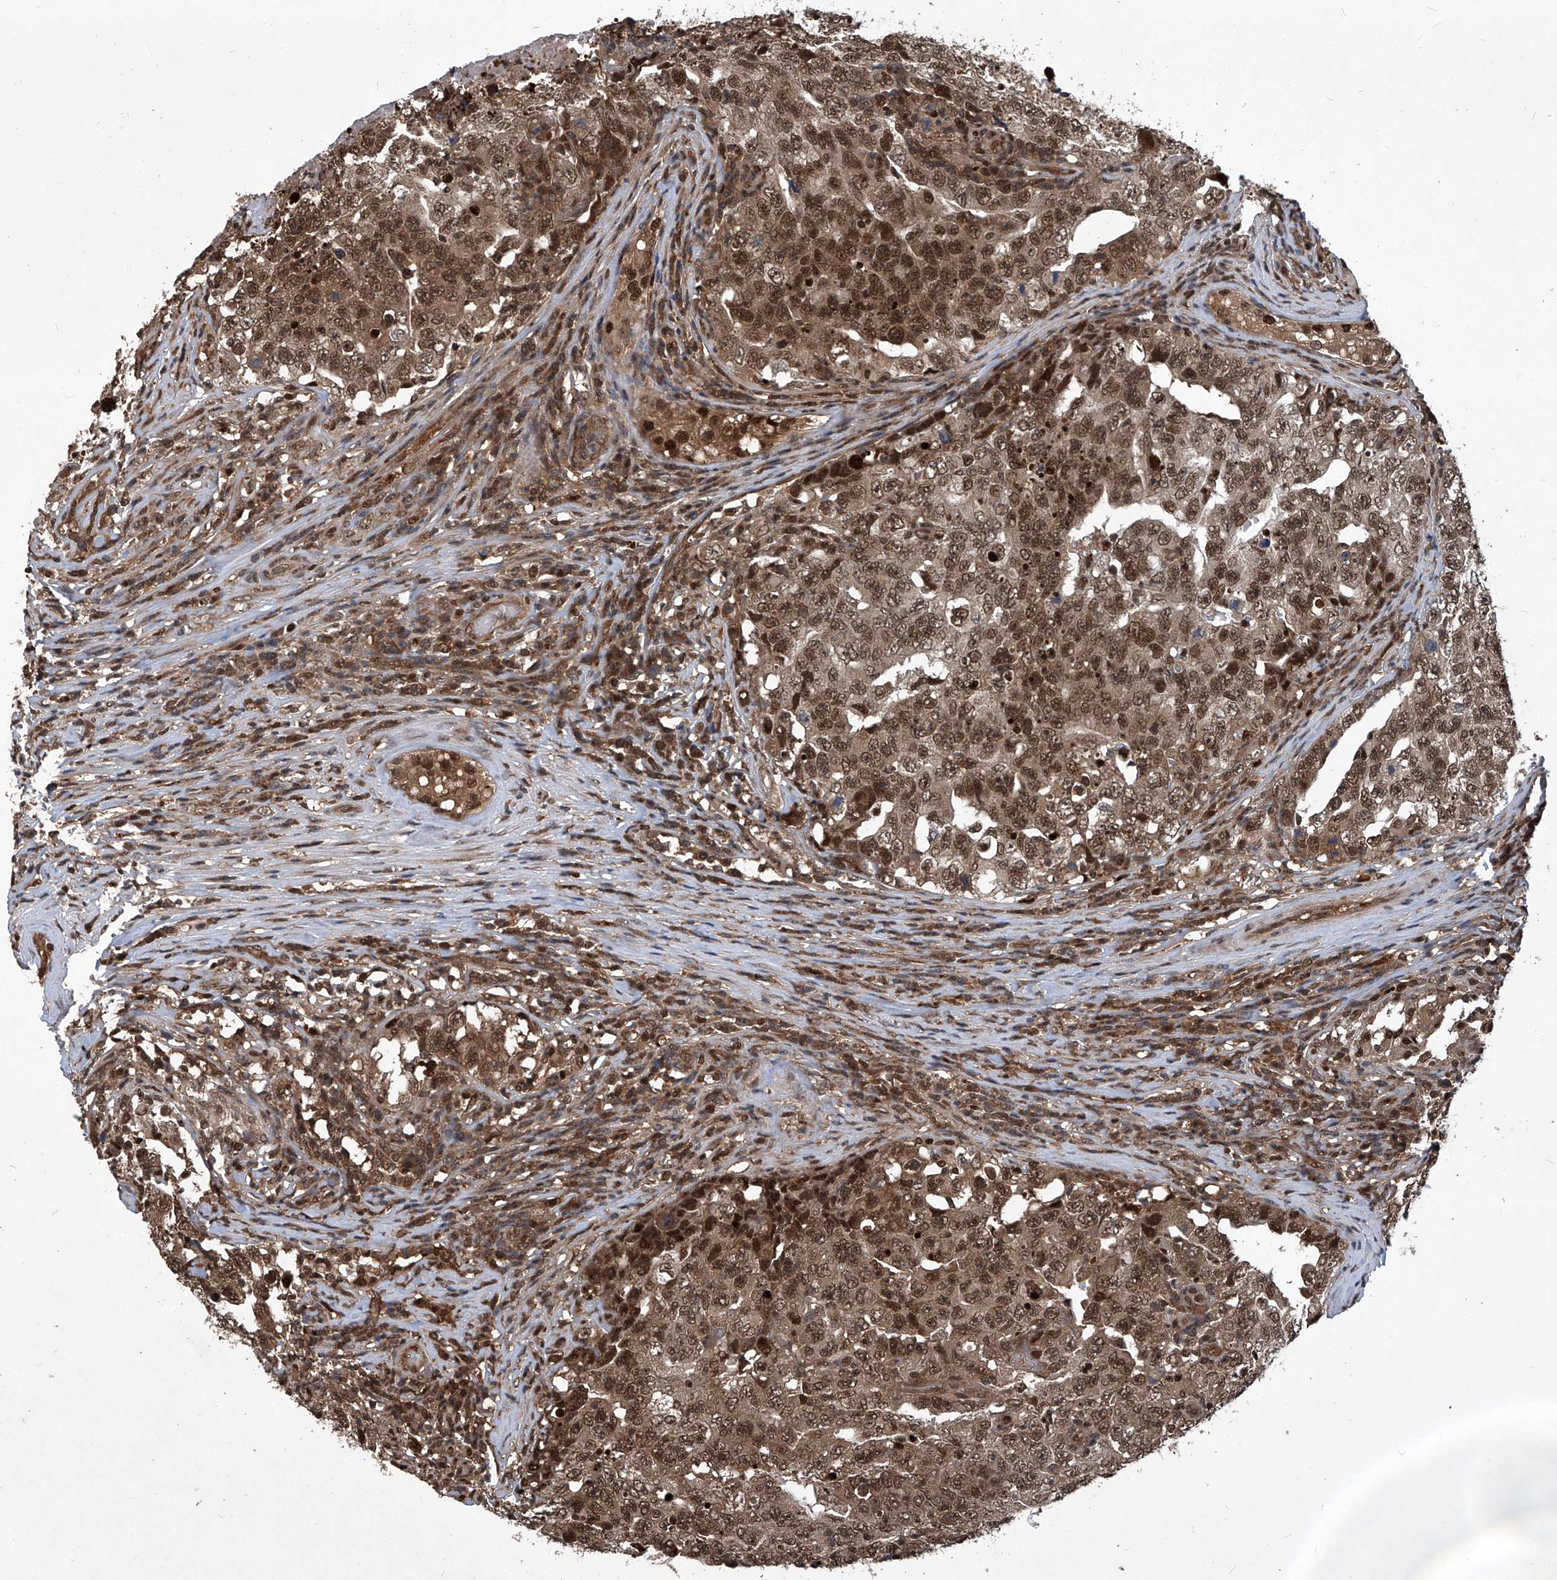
{"staining": {"intensity": "strong", "quantity": ">75%", "location": "cytoplasmic/membranous,nuclear"}, "tissue": "testis cancer", "cell_type": "Tumor cells", "image_type": "cancer", "snomed": [{"axis": "morphology", "description": "Carcinoma, Embryonal, NOS"}, {"axis": "topography", "description": "Testis"}], "caption": "Brown immunohistochemical staining in human testis cancer (embryonal carcinoma) shows strong cytoplasmic/membranous and nuclear positivity in approximately >75% of tumor cells.", "gene": "PSMB1", "patient": {"sex": "male", "age": 26}}